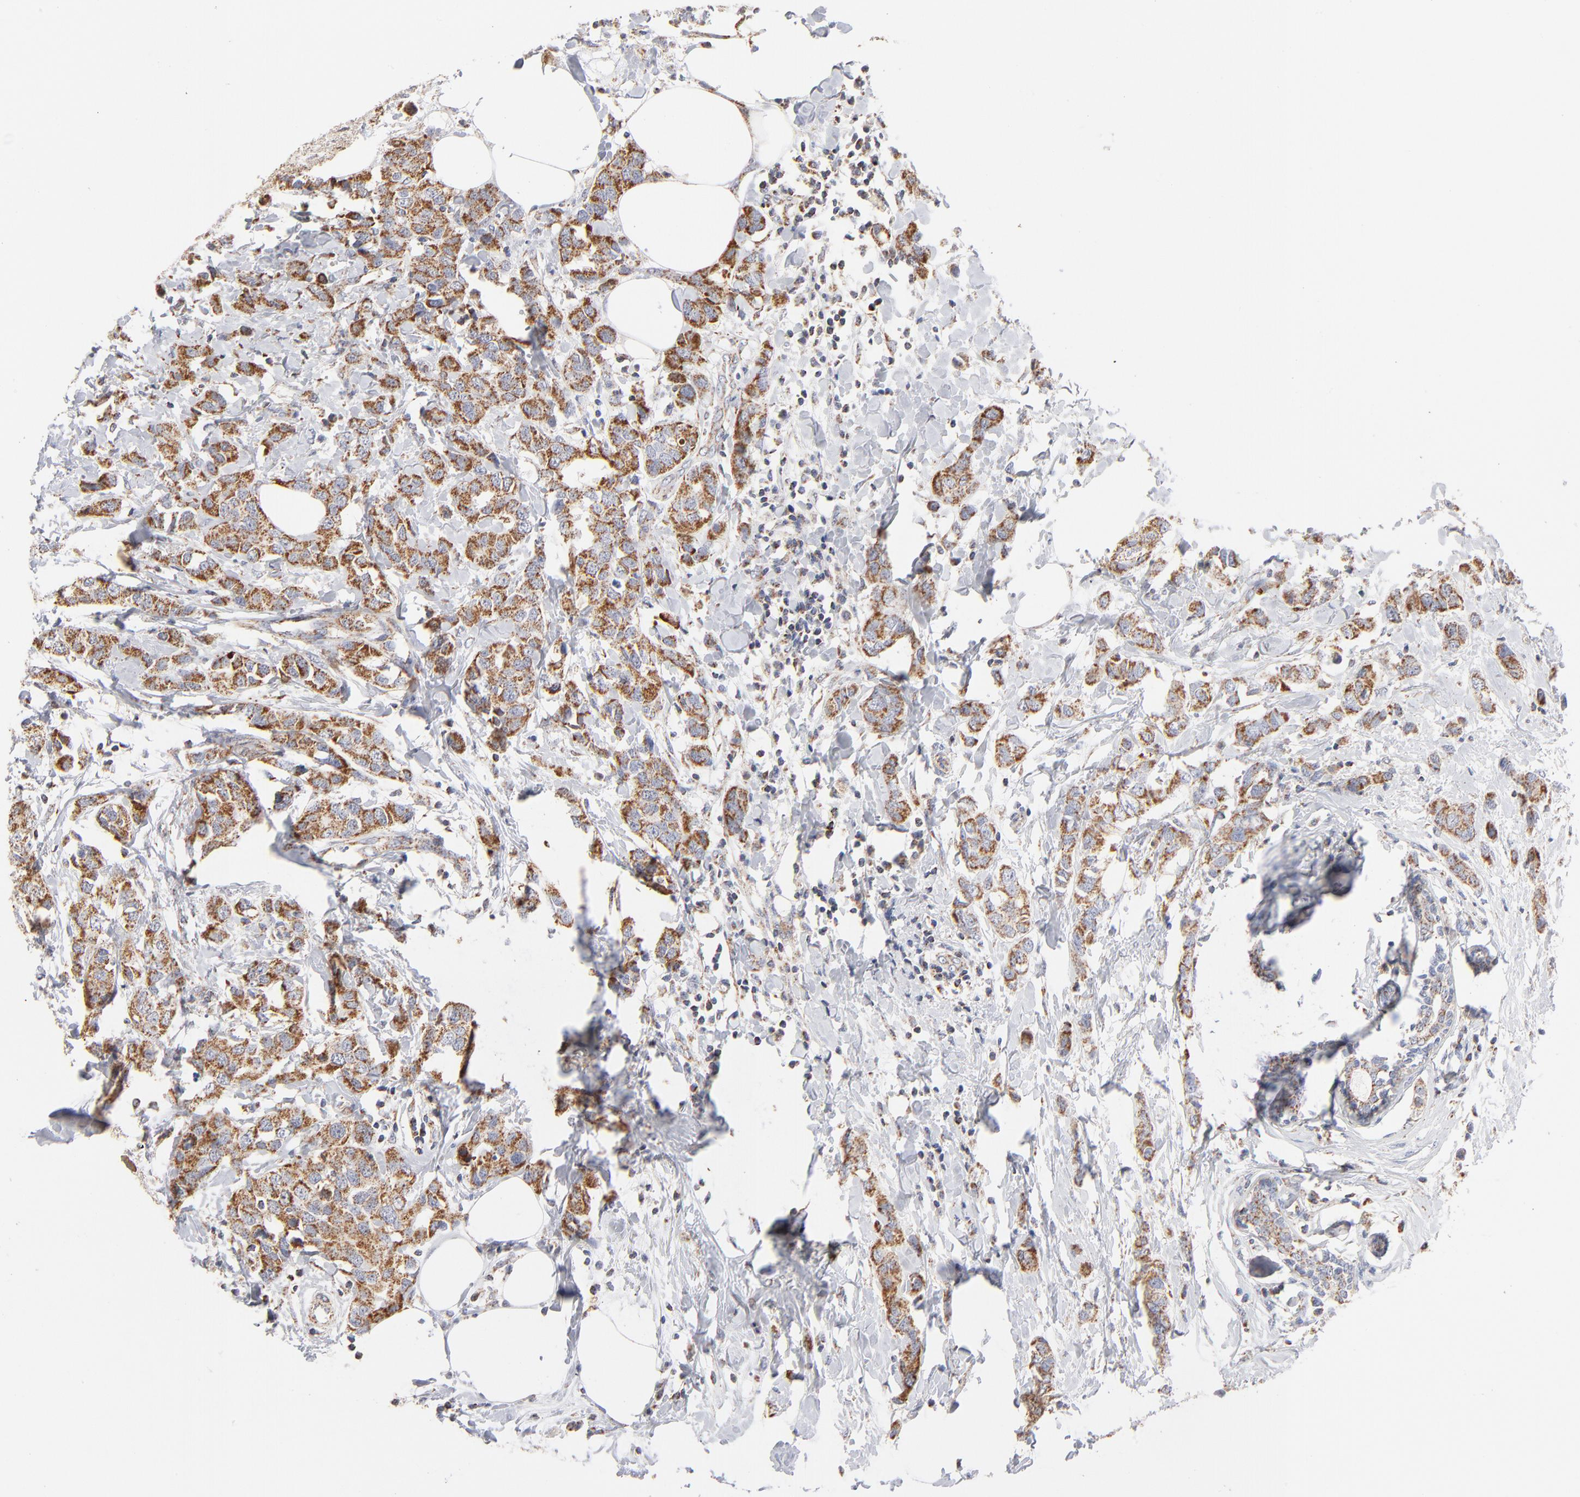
{"staining": {"intensity": "moderate", "quantity": ">75%", "location": "cytoplasmic/membranous"}, "tissue": "breast cancer", "cell_type": "Tumor cells", "image_type": "cancer", "snomed": [{"axis": "morphology", "description": "Normal tissue, NOS"}, {"axis": "morphology", "description": "Duct carcinoma"}, {"axis": "topography", "description": "Breast"}], "caption": "Immunohistochemistry (DAB) staining of intraductal carcinoma (breast) exhibits moderate cytoplasmic/membranous protein expression in about >75% of tumor cells.", "gene": "MRPL58", "patient": {"sex": "female", "age": 50}}